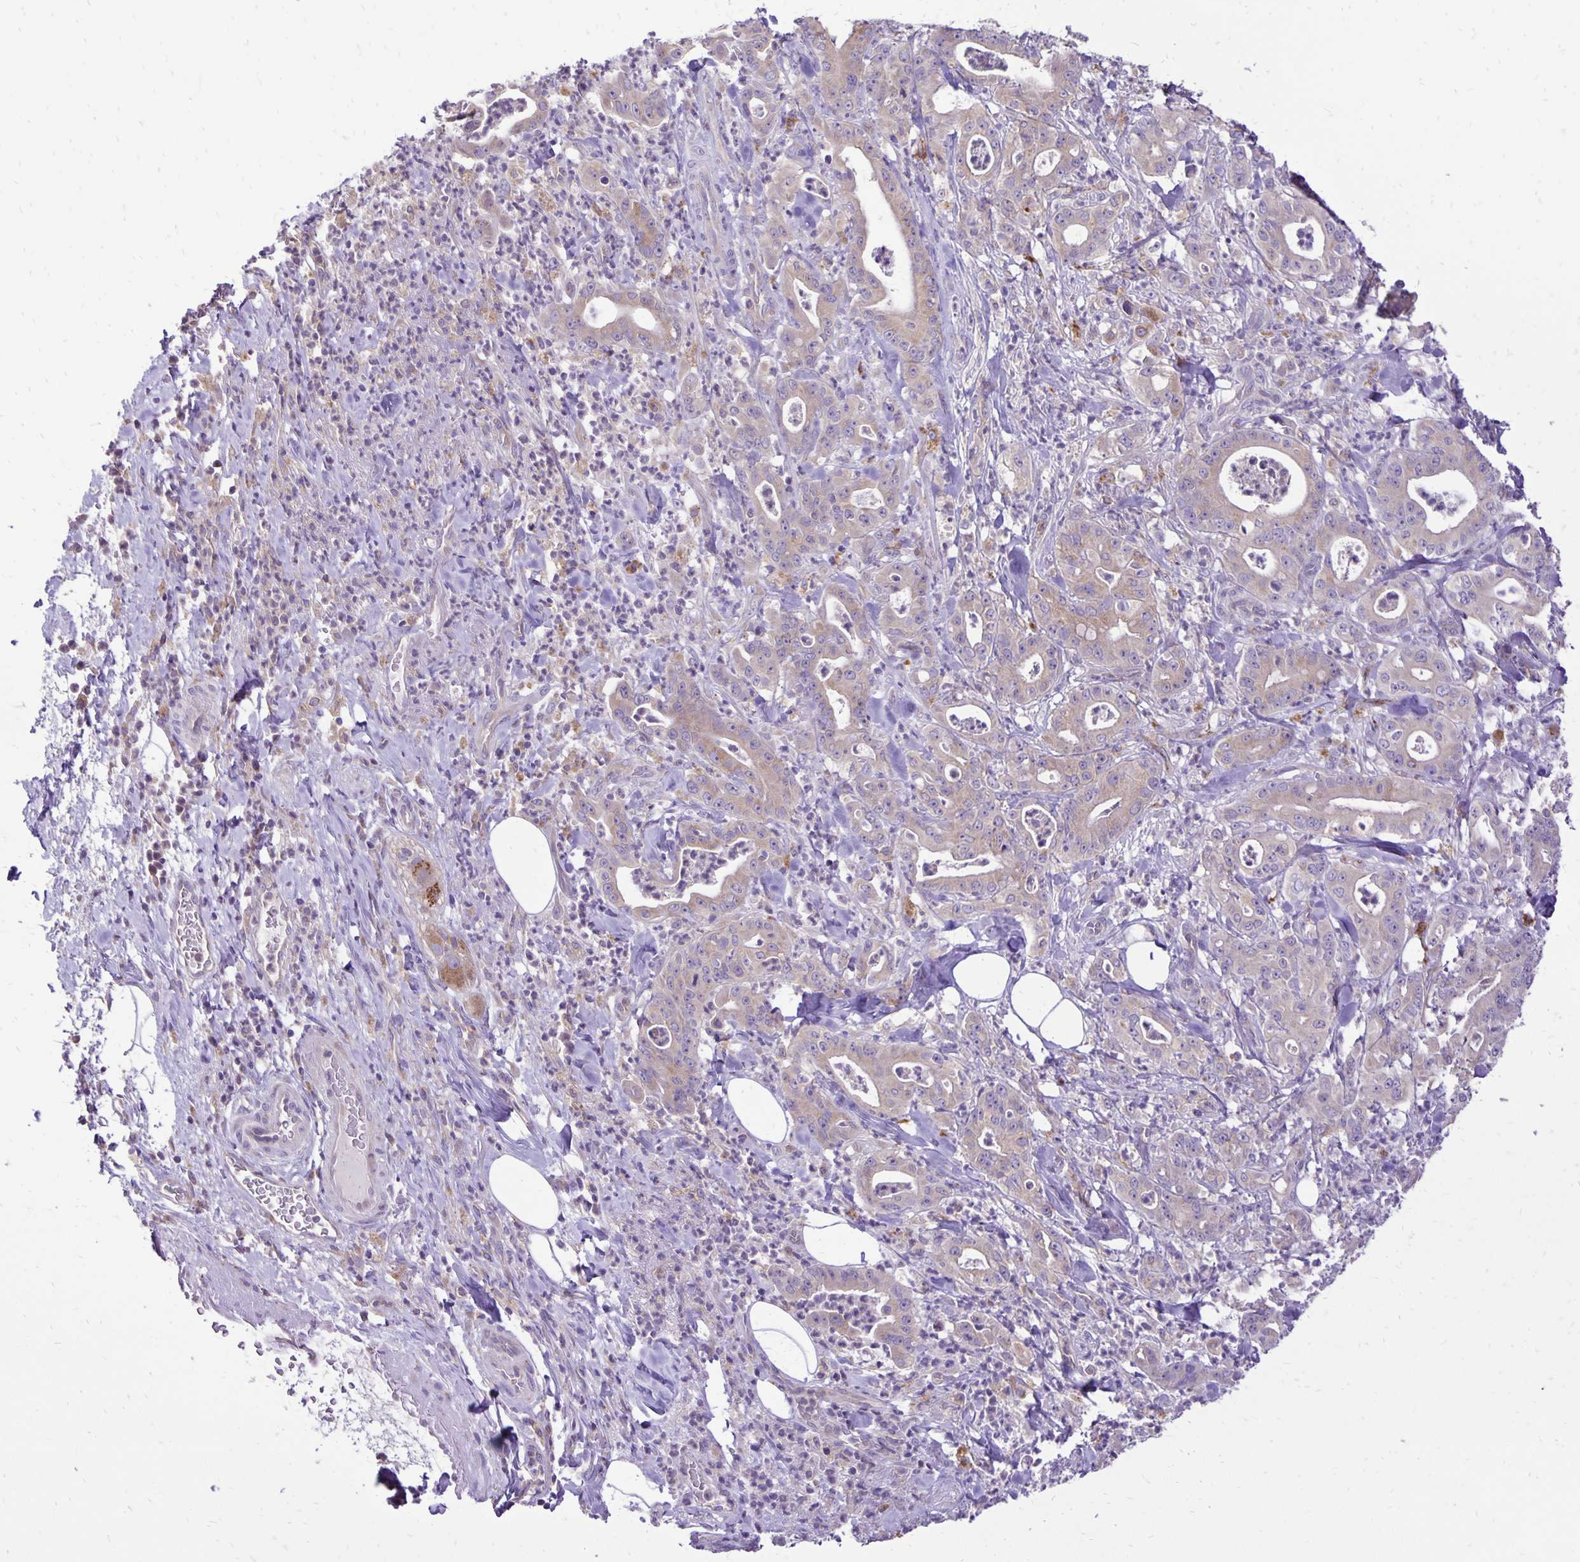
{"staining": {"intensity": "weak", "quantity": "<25%", "location": "cytoplasmic/membranous"}, "tissue": "pancreatic cancer", "cell_type": "Tumor cells", "image_type": "cancer", "snomed": [{"axis": "morphology", "description": "Adenocarcinoma, NOS"}, {"axis": "topography", "description": "Pancreas"}], "caption": "IHC of pancreatic cancer shows no positivity in tumor cells.", "gene": "EIF5A", "patient": {"sex": "male", "age": 71}}